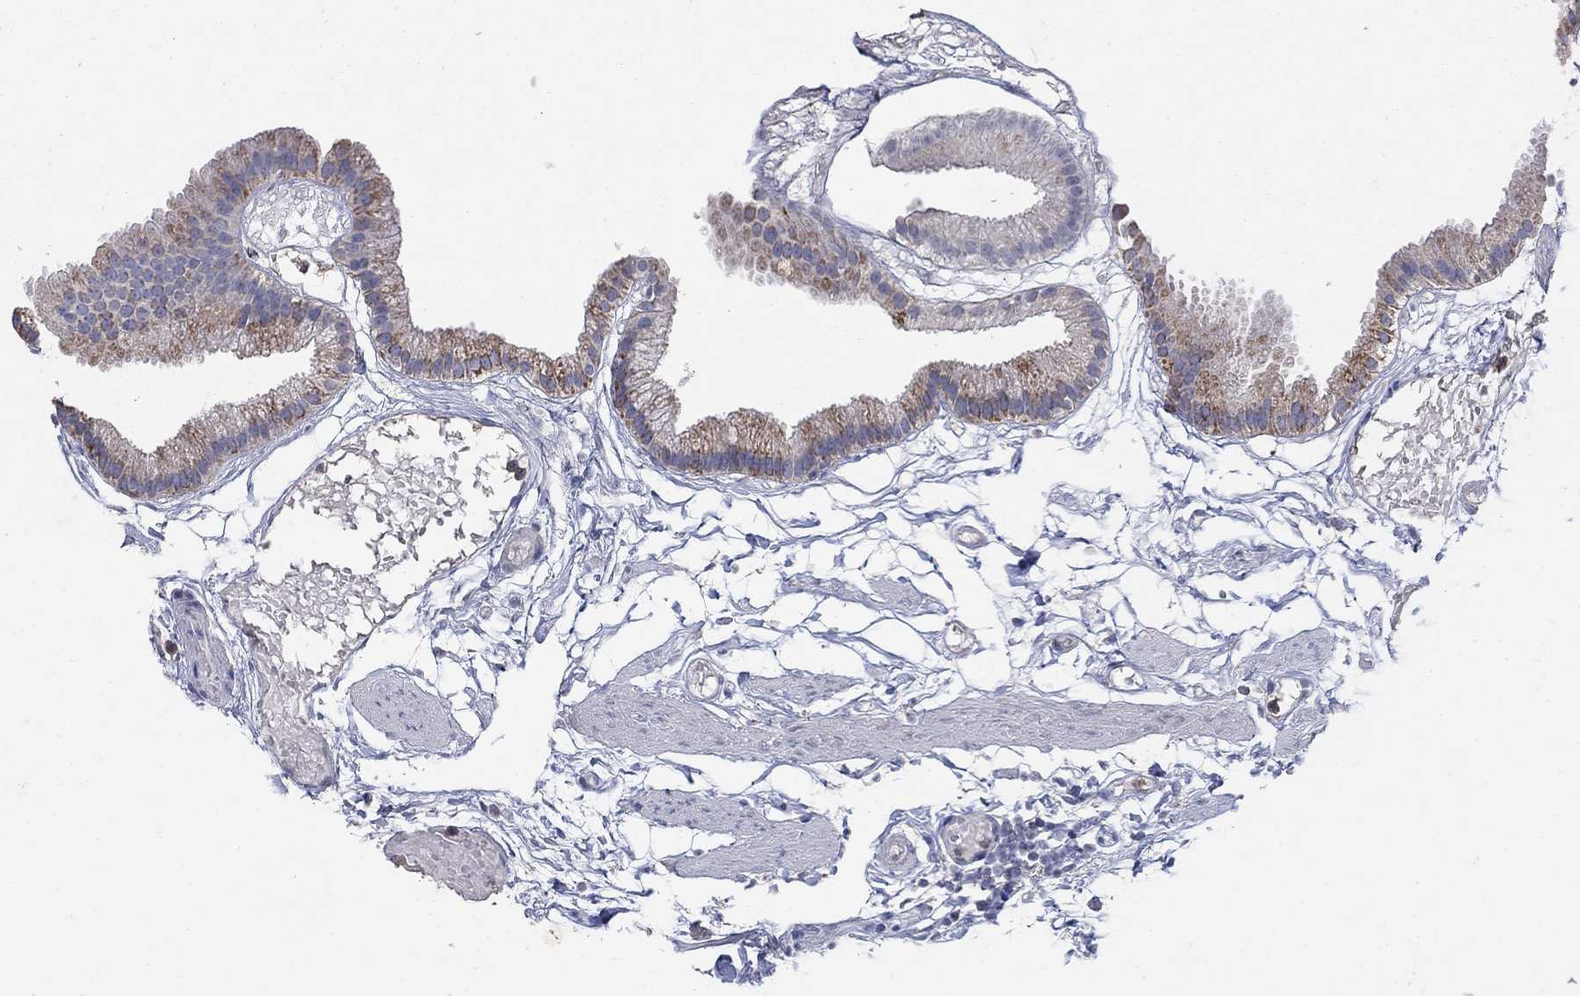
{"staining": {"intensity": "moderate", "quantity": "<25%", "location": "cytoplasmic/membranous"}, "tissue": "gallbladder", "cell_type": "Glandular cells", "image_type": "normal", "snomed": [{"axis": "morphology", "description": "Normal tissue, NOS"}, {"axis": "topography", "description": "Gallbladder"}], "caption": "A brown stain shows moderate cytoplasmic/membranous staining of a protein in glandular cells of normal human gallbladder.", "gene": "PNPLA2", "patient": {"sex": "female", "age": 45}}